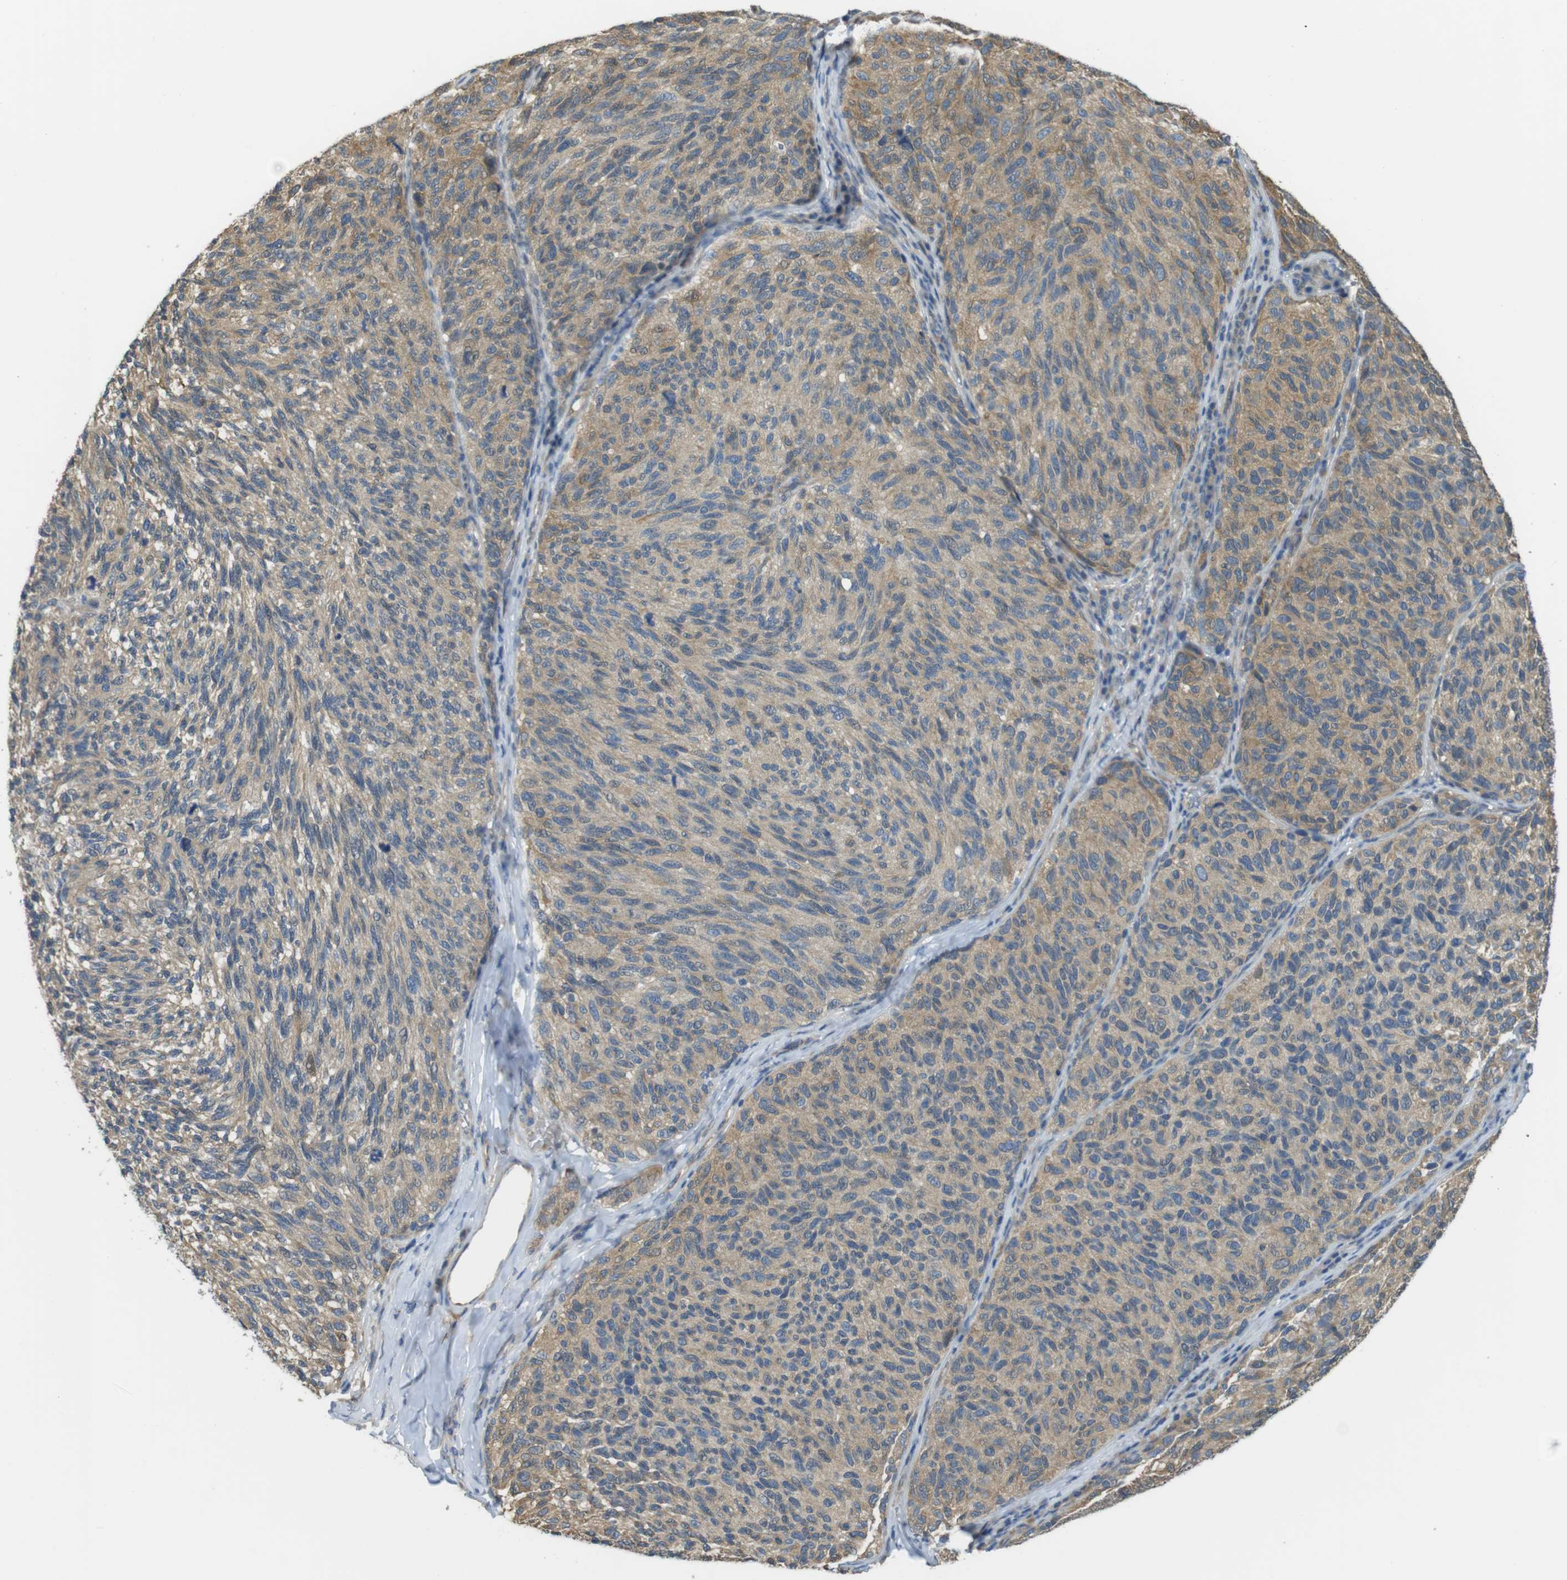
{"staining": {"intensity": "weak", "quantity": "25%-75%", "location": "cytoplasmic/membranous"}, "tissue": "melanoma", "cell_type": "Tumor cells", "image_type": "cancer", "snomed": [{"axis": "morphology", "description": "Malignant melanoma, NOS"}, {"axis": "topography", "description": "Skin"}], "caption": "Protein analysis of malignant melanoma tissue demonstrates weak cytoplasmic/membranous expression in about 25%-75% of tumor cells.", "gene": "ABHD15", "patient": {"sex": "female", "age": 73}}